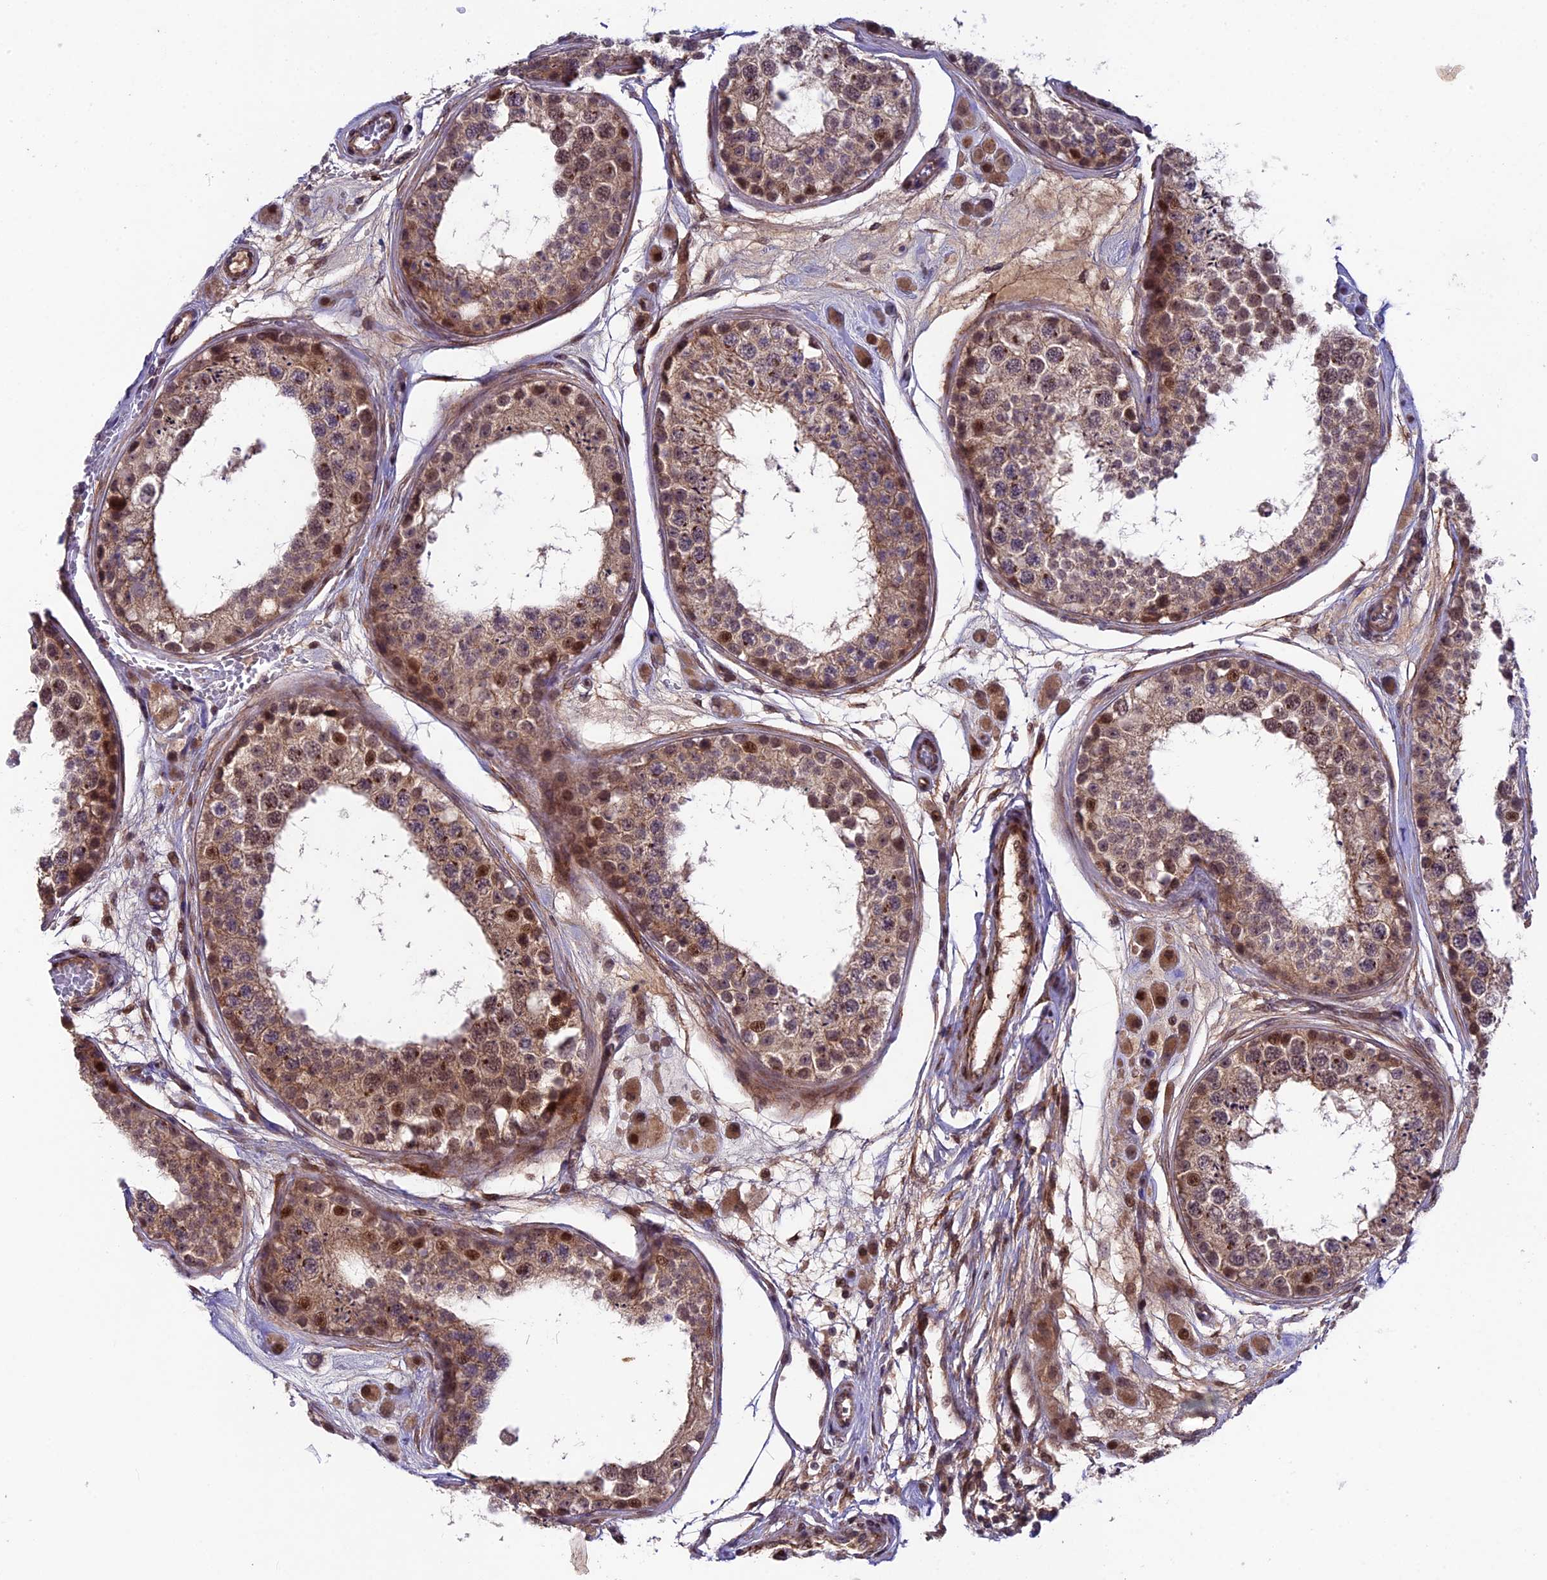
{"staining": {"intensity": "moderate", "quantity": ">75%", "location": "cytoplasmic/membranous,nuclear"}, "tissue": "testis", "cell_type": "Cells in seminiferous ducts", "image_type": "normal", "snomed": [{"axis": "morphology", "description": "Normal tissue, NOS"}, {"axis": "topography", "description": "Testis"}], "caption": "IHC image of benign human testis stained for a protein (brown), which demonstrates medium levels of moderate cytoplasmic/membranous,nuclear staining in approximately >75% of cells in seminiferous ducts.", "gene": "SIPA1L3", "patient": {"sex": "male", "age": 25}}